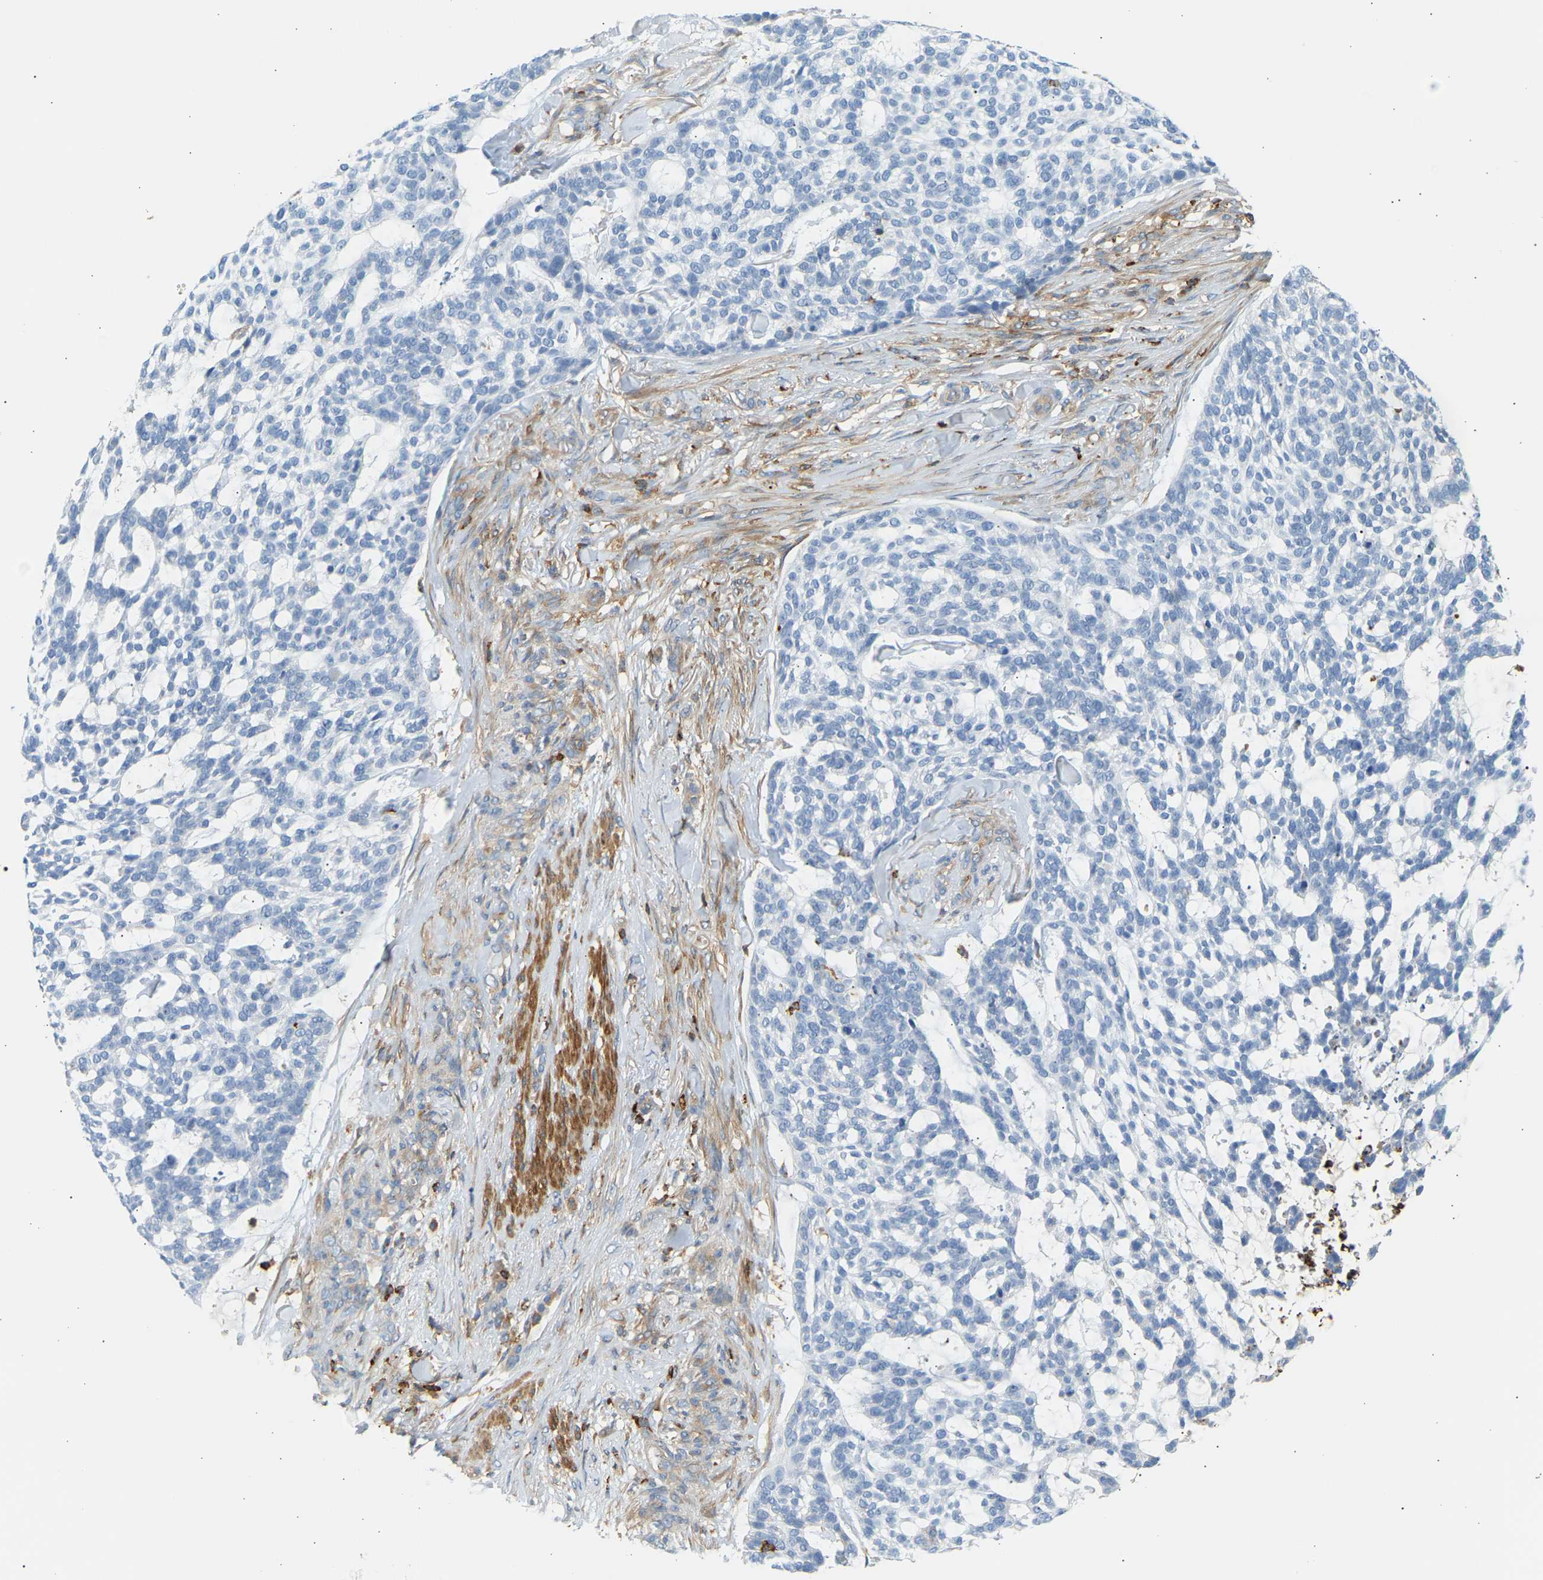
{"staining": {"intensity": "negative", "quantity": "none", "location": "none"}, "tissue": "skin cancer", "cell_type": "Tumor cells", "image_type": "cancer", "snomed": [{"axis": "morphology", "description": "Basal cell carcinoma"}, {"axis": "topography", "description": "Skin"}], "caption": "The IHC micrograph has no significant expression in tumor cells of skin cancer tissue.", "gene": "FNBP1", "patient": {"sex": "female", "age": 64}}